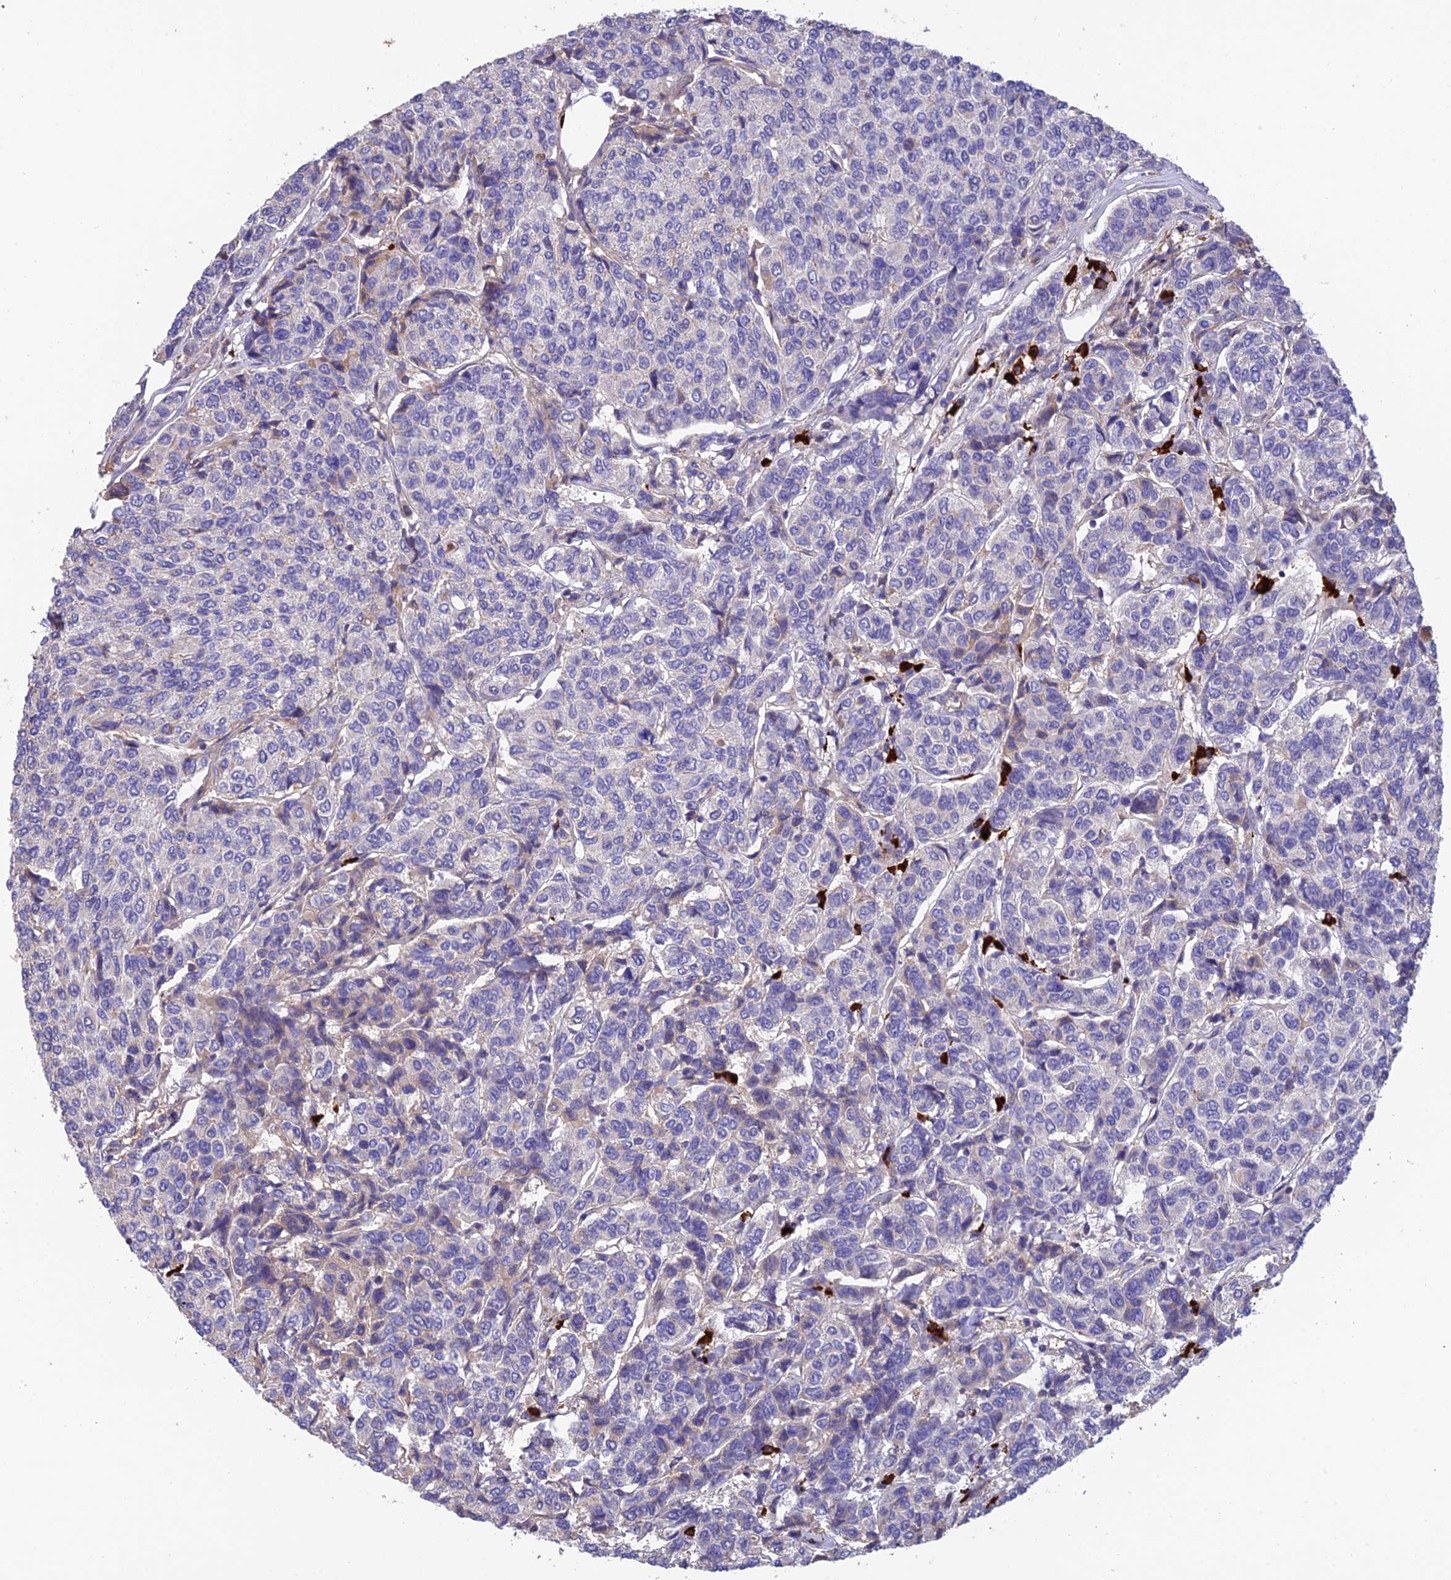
{"staining": {"intensity": "negative", "quantity": "none", "location": "none"}, "tissue": "breast cancer", "cell_type": "Tumor cells", "image_type": "cancer", "snomed": [{"axis": "morphology", "description": "Duct carcinoma"}, {"axis": "topography", "description": "Breast"}], "caption": "Breast cancer was stained to show a protein in brown. There is no significant expression in tumor cells.", "gene": "MIOS", "patient": {"sex": "female", "age": 55}}